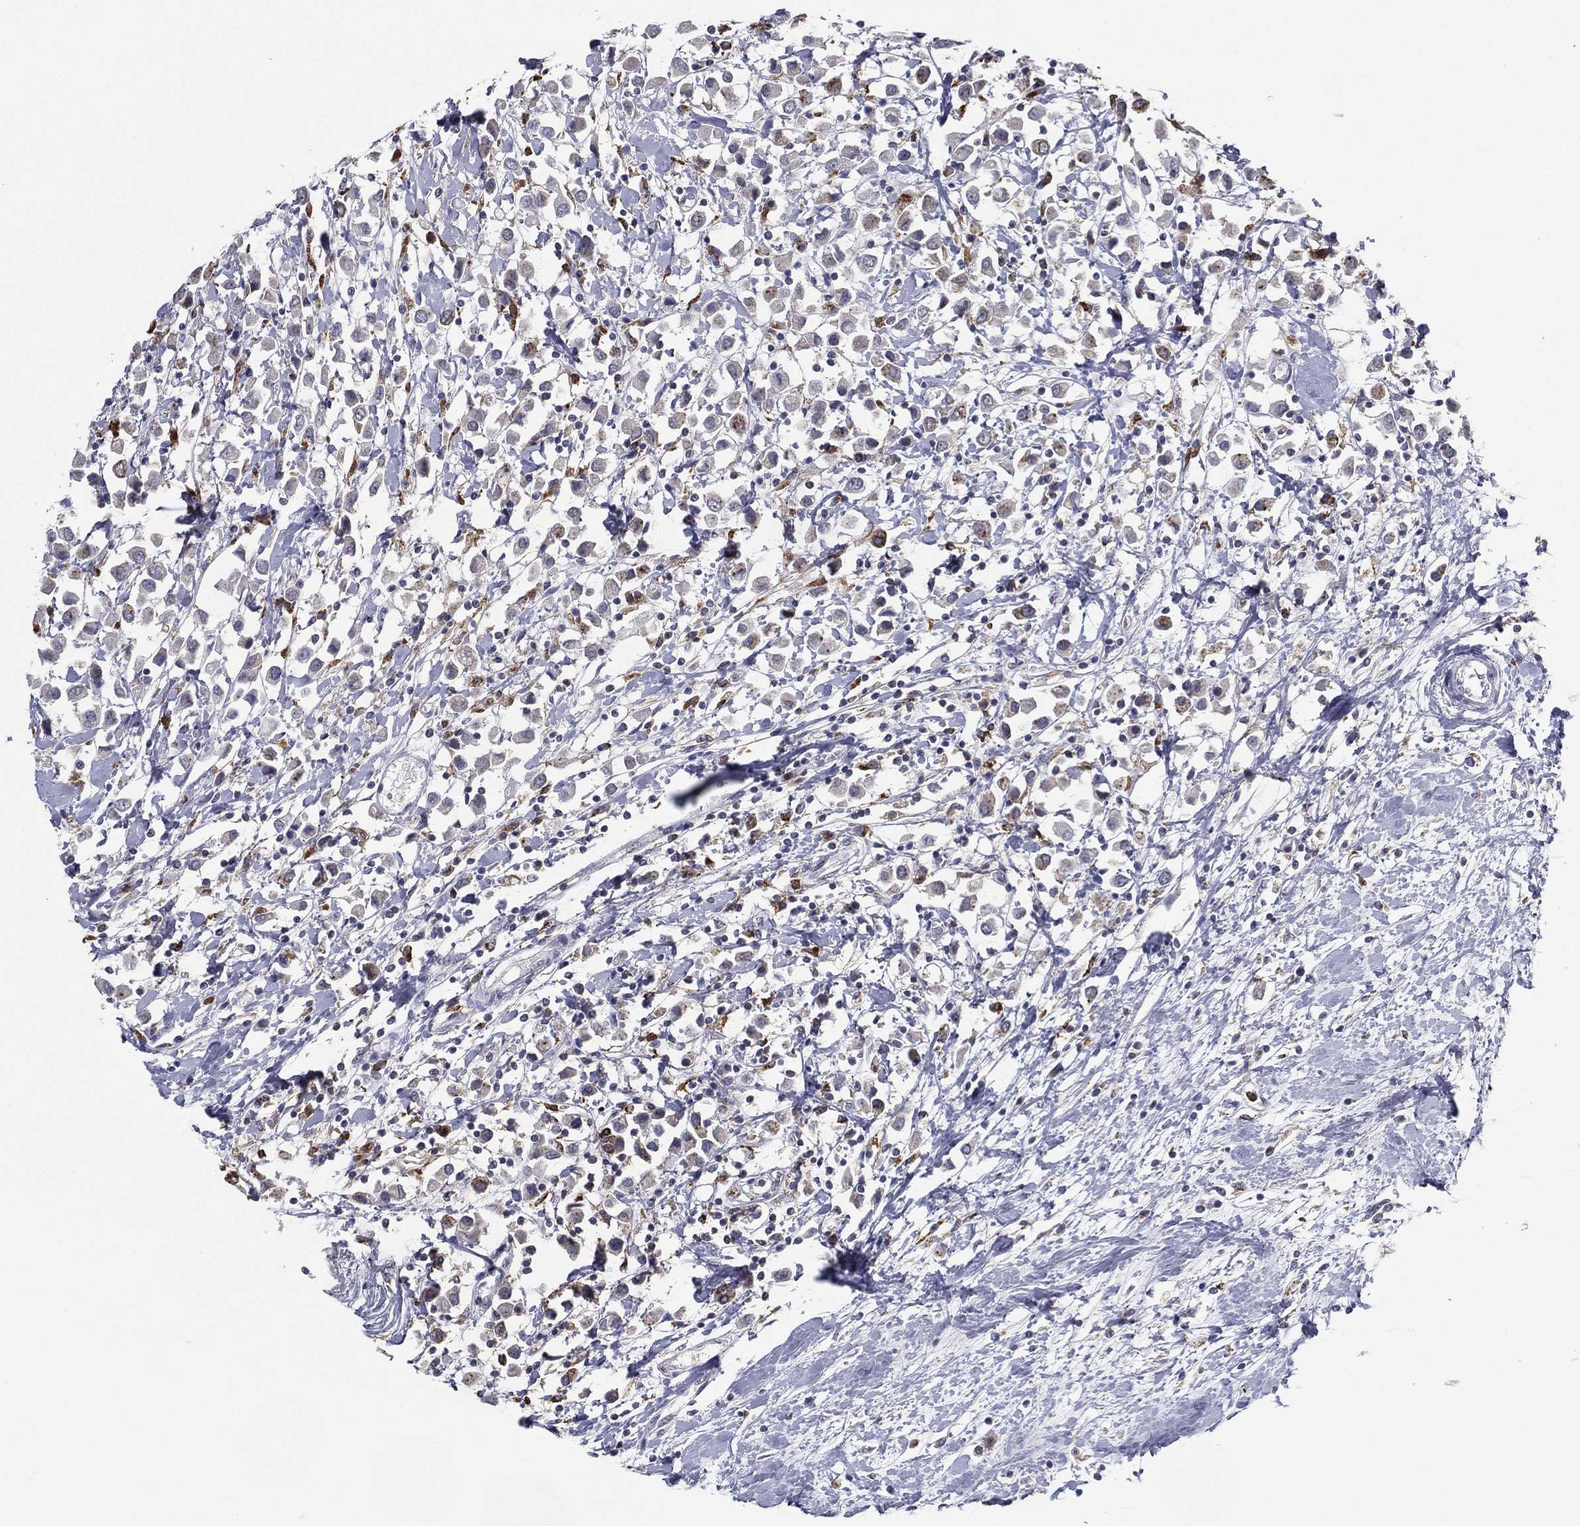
{"staining": {"intensity": "moderate", "quantity": "<25%", "location": "cytoplasmic/membranous"}, "tissue": "breast cancer", "cell_type": "Tumor cells", "image_type": "cancer", "snomed": [{"axis": "morphology", "description": "Duct carcinoma"}, {"axis": "topography", "description": "Breast"}], "caption": "The immunohistochemical stain labels moderate cytoplasmic/membranous expression in tumor cells of breast cancer (invasive ductal carcinoma) tissue. The staining was performed using DAB, with brown indicating positive protein expression. Nuclei are stained blue with hematoxylin.", "gene": "EVI2B", "patient": {"sex": "female", "age": 61}}